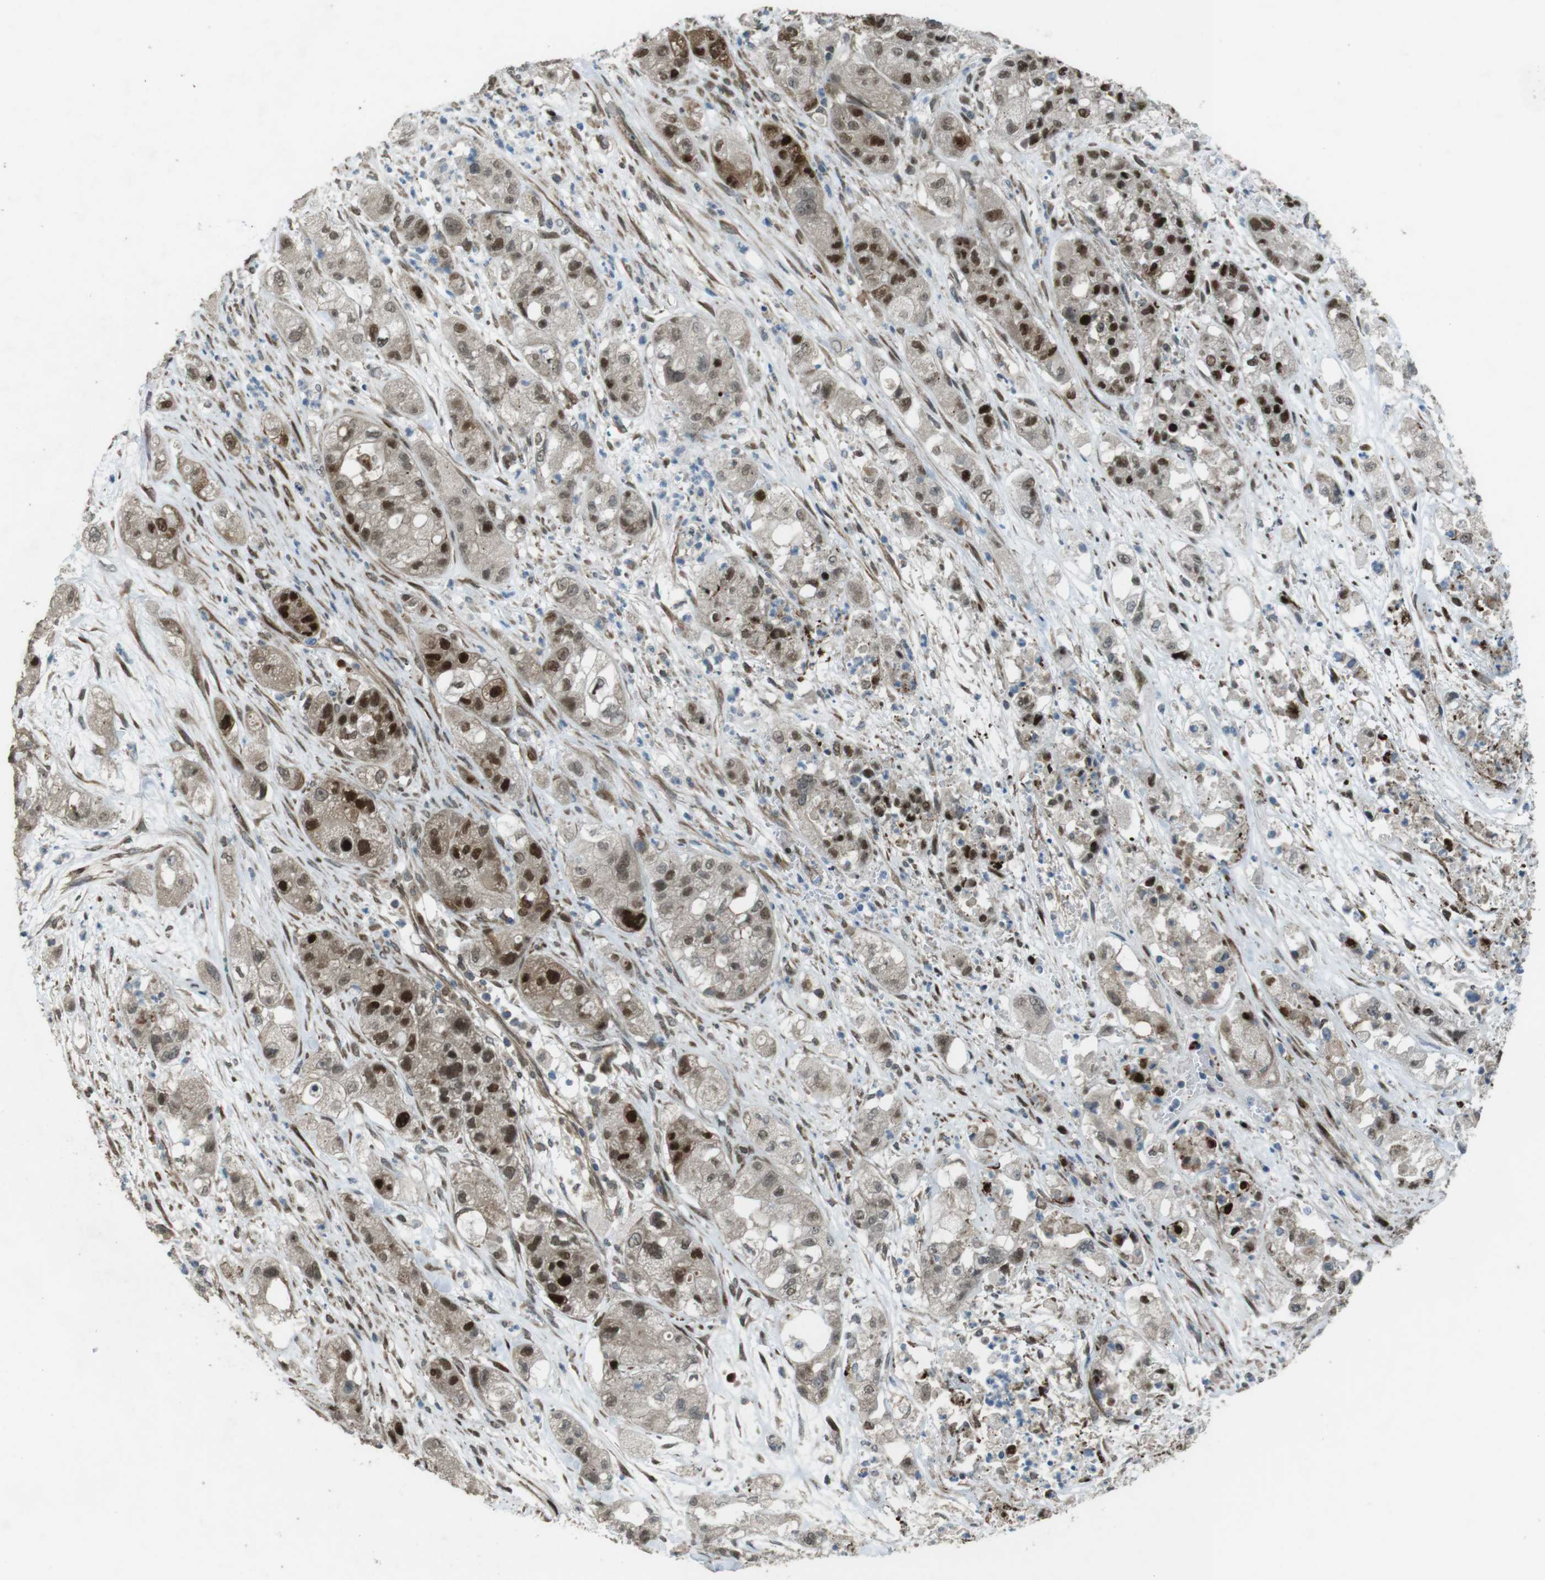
{"staining": {"intensity": "strong", "quantity": ">75%", "location": "cytoplasmic/membranous,nuclear"}, "tissue": "pancreatic cancer", "cell_type": "Tumor cells", "image_type": "cancer", "snomed": [{"axis": "morphology", "description": "Adenocarcinoma, NOS"}, {"axis": "topography", "description": "Pancreas"}], "caption": "Pancreatic adenocarcinoma stained for a protein displays strong cytoplasmic/membranous and nuclear positivity in tumor cells.", "gene": "ZNF330", "patient": {"sex": "female", "age": 78}}